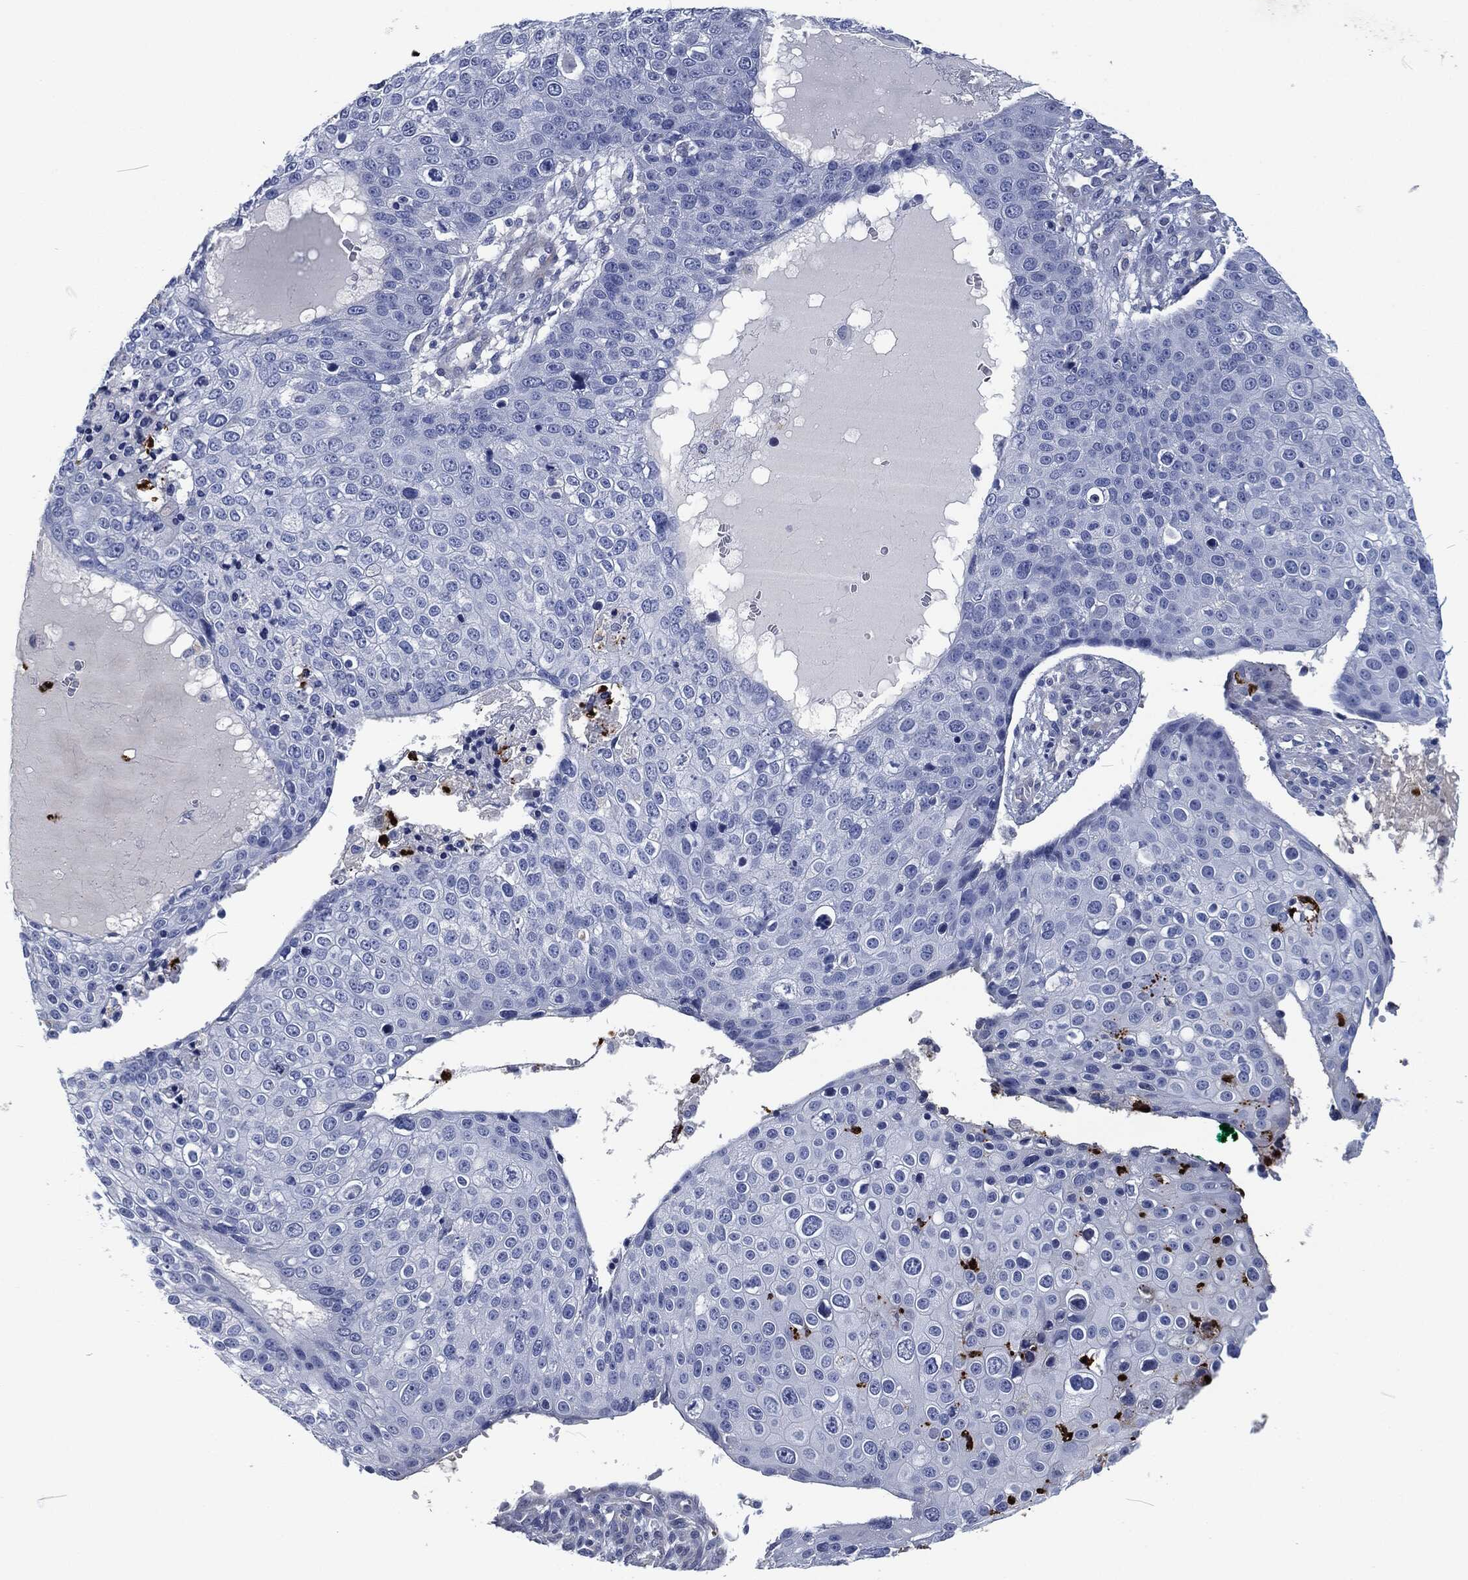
{"staining": {"intensity": "negative", "quantity": "none", "location": "none"}, "tissue": "skin cancer", "cell_type": "Tumor cells", "image_type": "cancer", "snomed": [{"axis": "morphology", "description": "Squamous cell carcinoma, NOS"}, {"axis": "topography", "description": "Skin"}], "caption": "The image reveals no staining of tumor cells in skin cancer. Nuclei are stained in blue.", "gene": "MPO", "patient": {"sex": "male", "age": 71}}